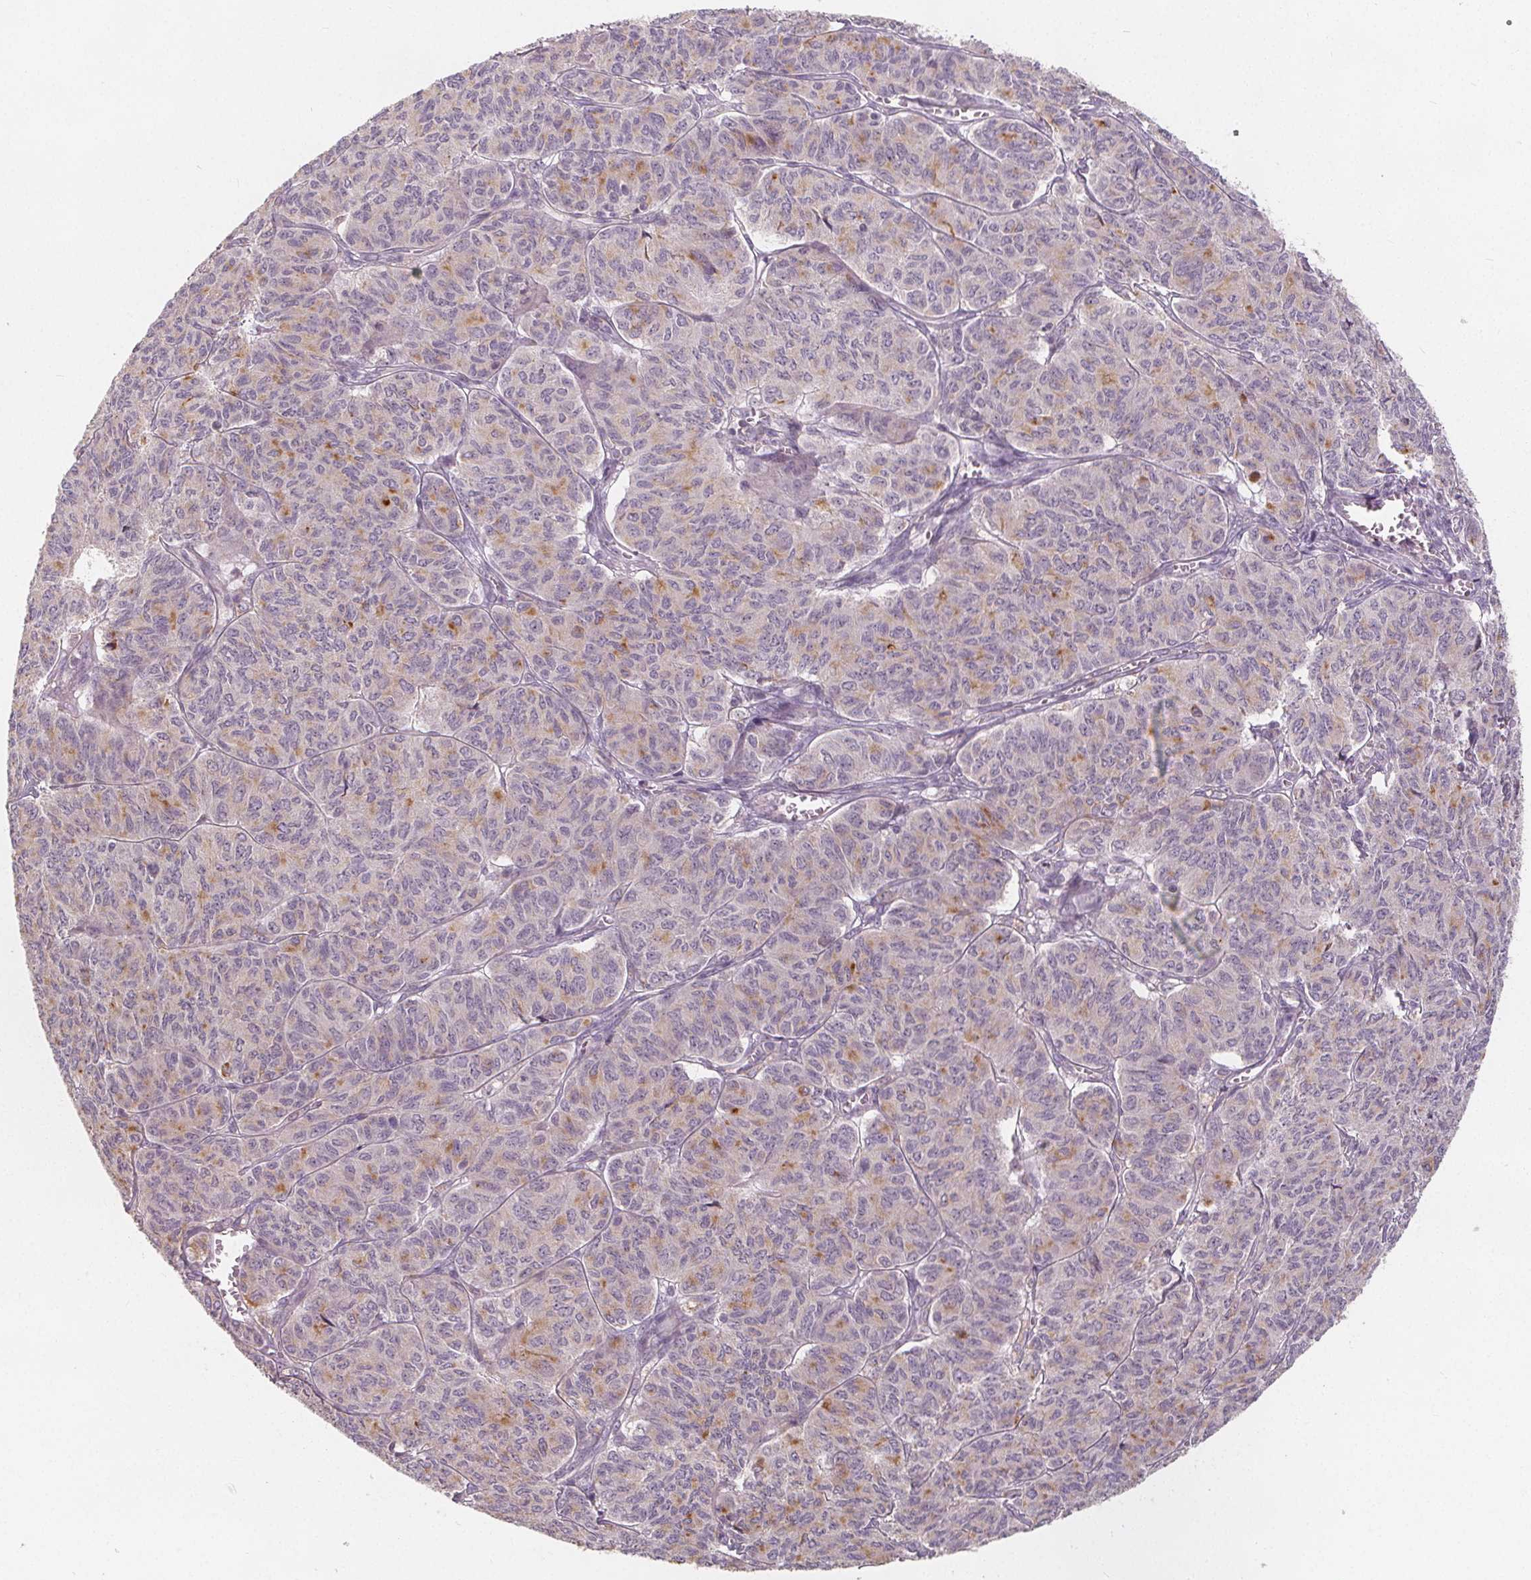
{"staining": {"intensity": "weak", "quantity": "<25%", "location": "cytoplasmic/membranous"}, "tissue": "ovarian cancer", "cell_type": "Tumor cells", "image_type": "cancer", "snomed": [{"axis": "morphology", "description": "Carcinoma, endometroid"}, {"axis": "topography", "description": "Ovary"}], "caption": "Tumor cells show no significant protein positivity in endometroid carcinoma (ovarian).", "gene": "DRC3", "patient": {"sex": "female", "age": 80}}